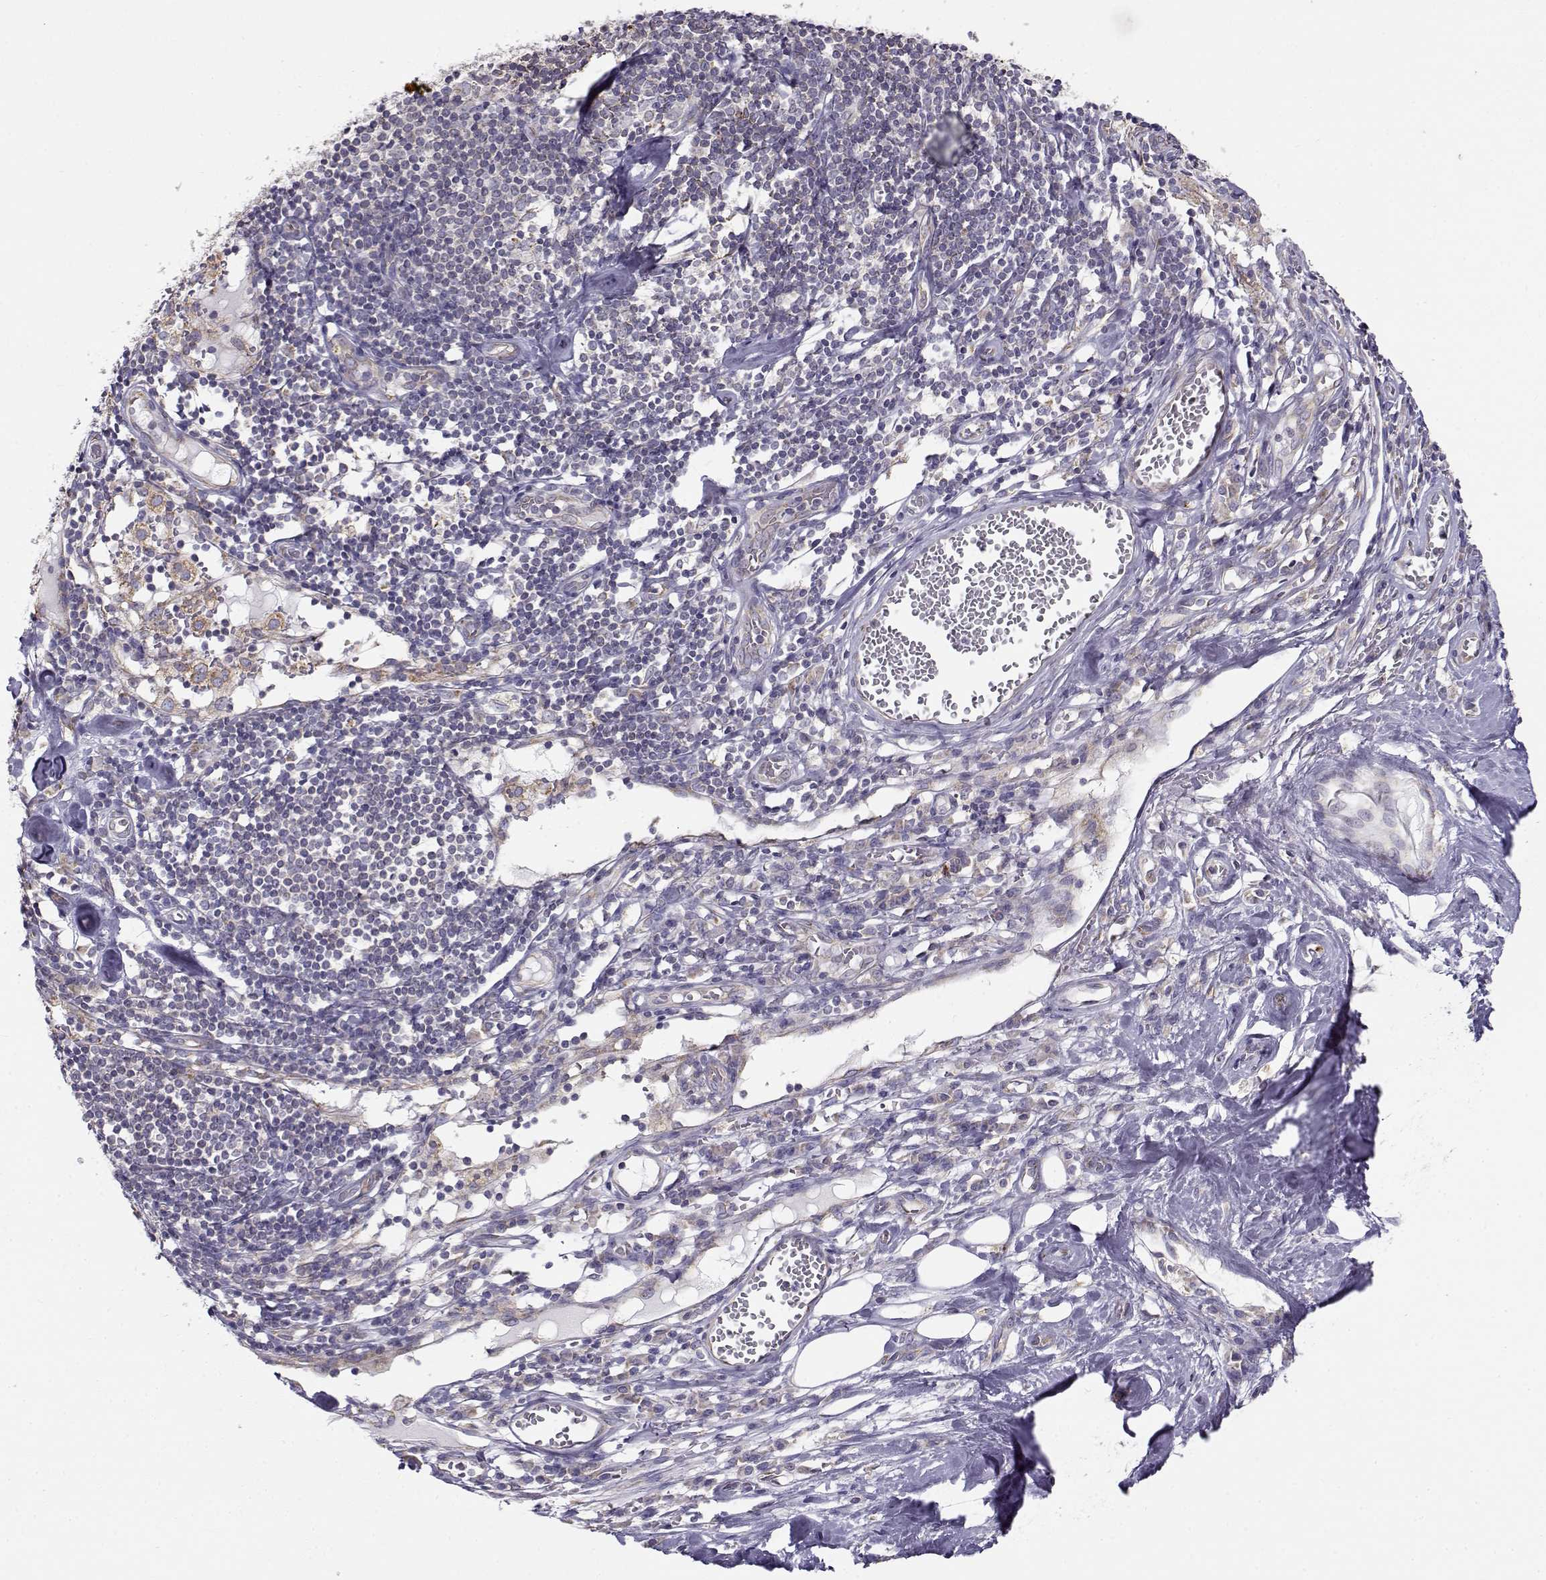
{"staining": {"intensity": "negative", "quantity": "none", "location": "none"}, "tissue": "melanoma", "cell_type": "Tumor cells", "image_type": "cancer", "snomed": [{"axis": "morphology", "description": "Malignant melanoma, Metastatic site"}, {"axis": "topography", "description": "Lymph node"}], "caption": "A histopathology image of melanoma stained for a protein exhibits no brown staining in tumor cells.", "gene": "BEND6", "patient": {"sex": "female", "age": 64}}